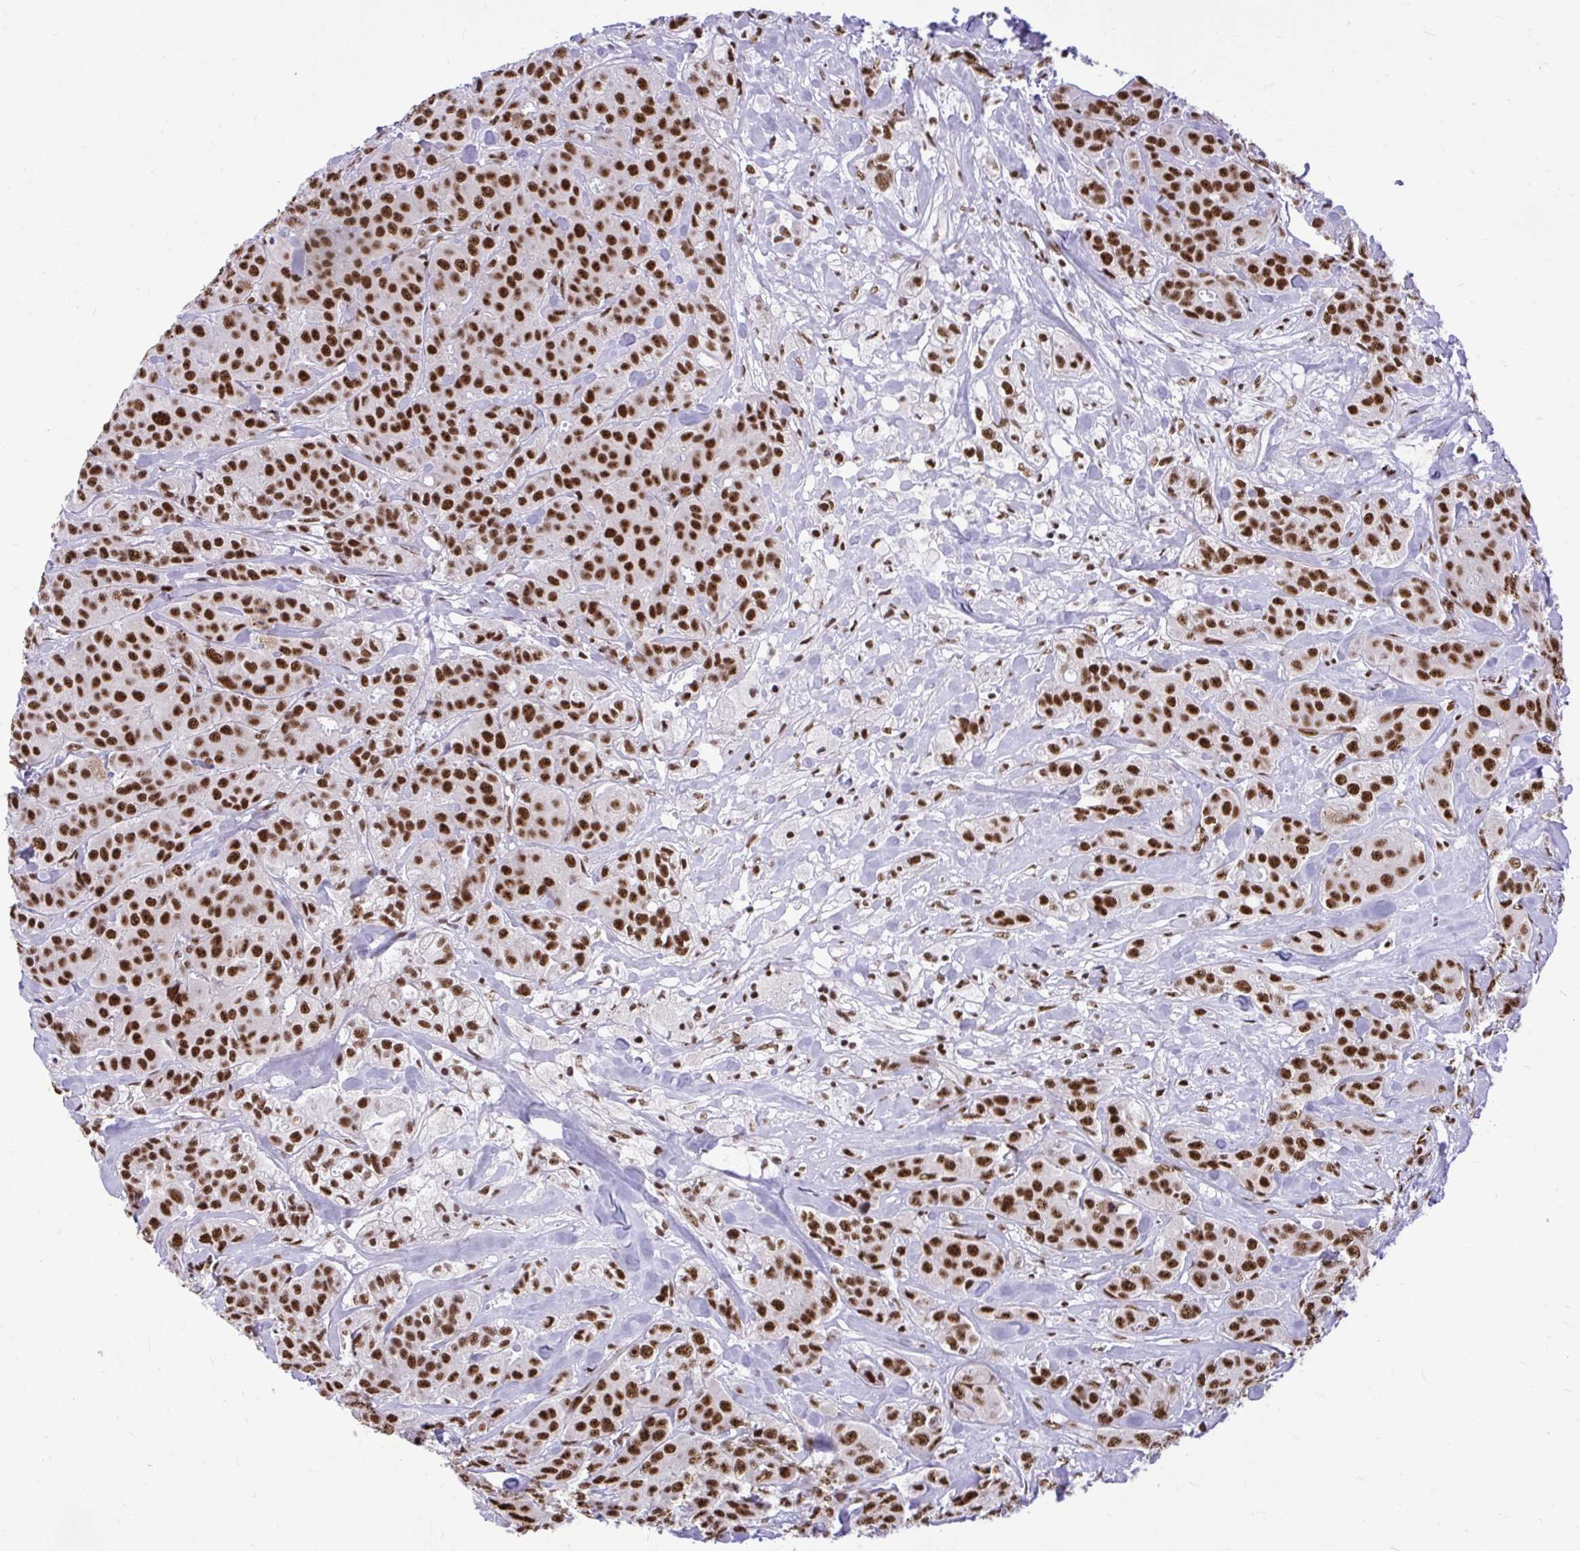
{"staining": {"intensity": "strong", "quantity": ">75%", "location": "nuclear"}, "tissue": "breast cancer", "cell_type": "Tumor cells", "image_type": "cancer", "snomed": [{"axis": "morphology", "description": "Normal tissue, NOS"}, {"axis": "morphology", "description": "Duct carcinoma"}, {"axis": "topography", "description": "Breast"}], "caption": "Tumor cells show high levels of strong nuclear expression in about >75% of cells in infiltrating ductal carcinoma (breast).", "gene": "PRPF19", "patient": {"sex": "female", "age": 43}}